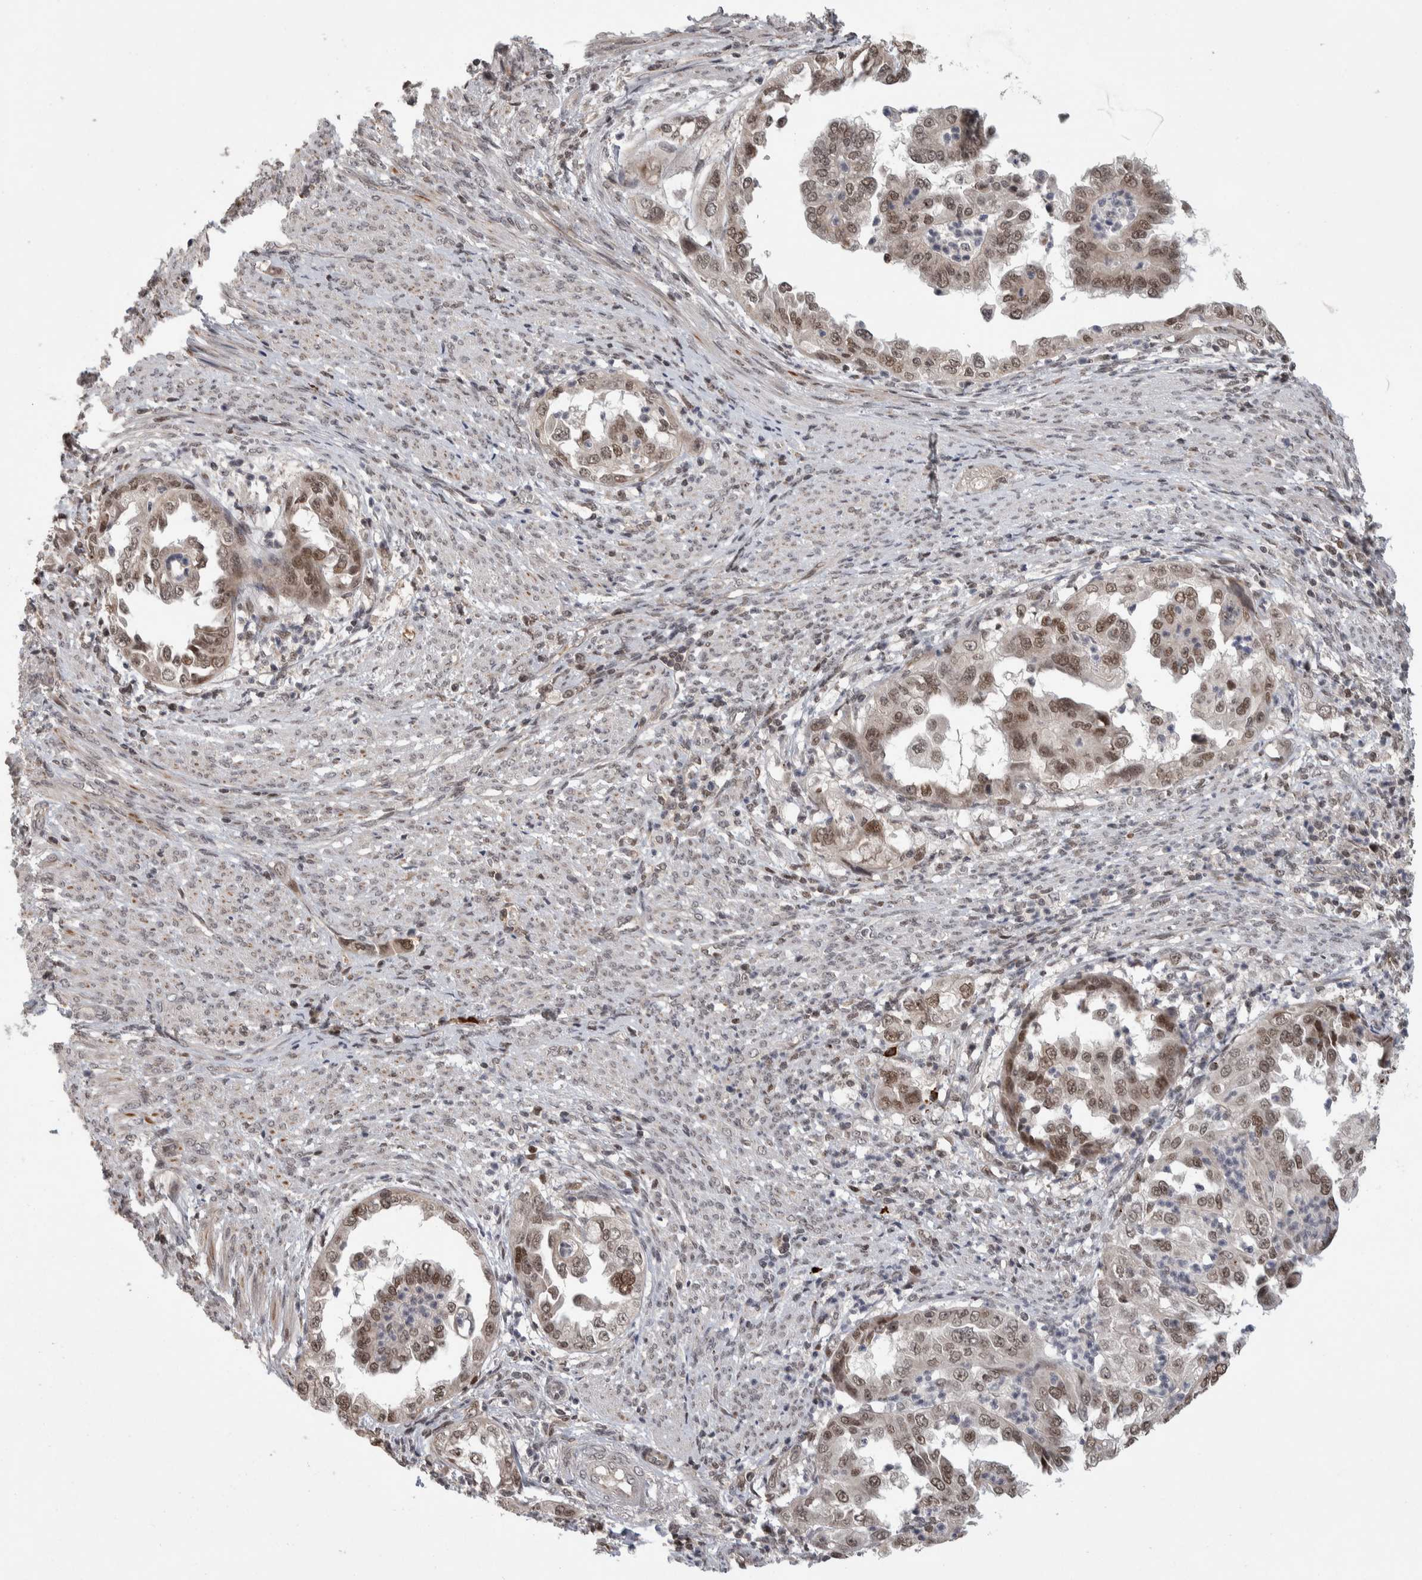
{"staining": {"intensity": "weak", "quantity": ">75%", "location": "nuclear"}, "tissue": "endometrial cancer", "cell_type": "Tumor cells", "image_type": "cancer", "snomed": [{"axis": "morphology", "description": "Adenocarcinoma, NOS"}, {"axis": "topography", "description": "Endometrium"}], "caption": "Immunohistochemistry (DAB (3,3'-diaminobenzidine)) staining of human adenocarcinoma (endometrial) shows weak nuclear protein positivity in about >75% of tumor cells.", "gene": "ZNF592", "patient": {"sex": "female", "age": 85}}